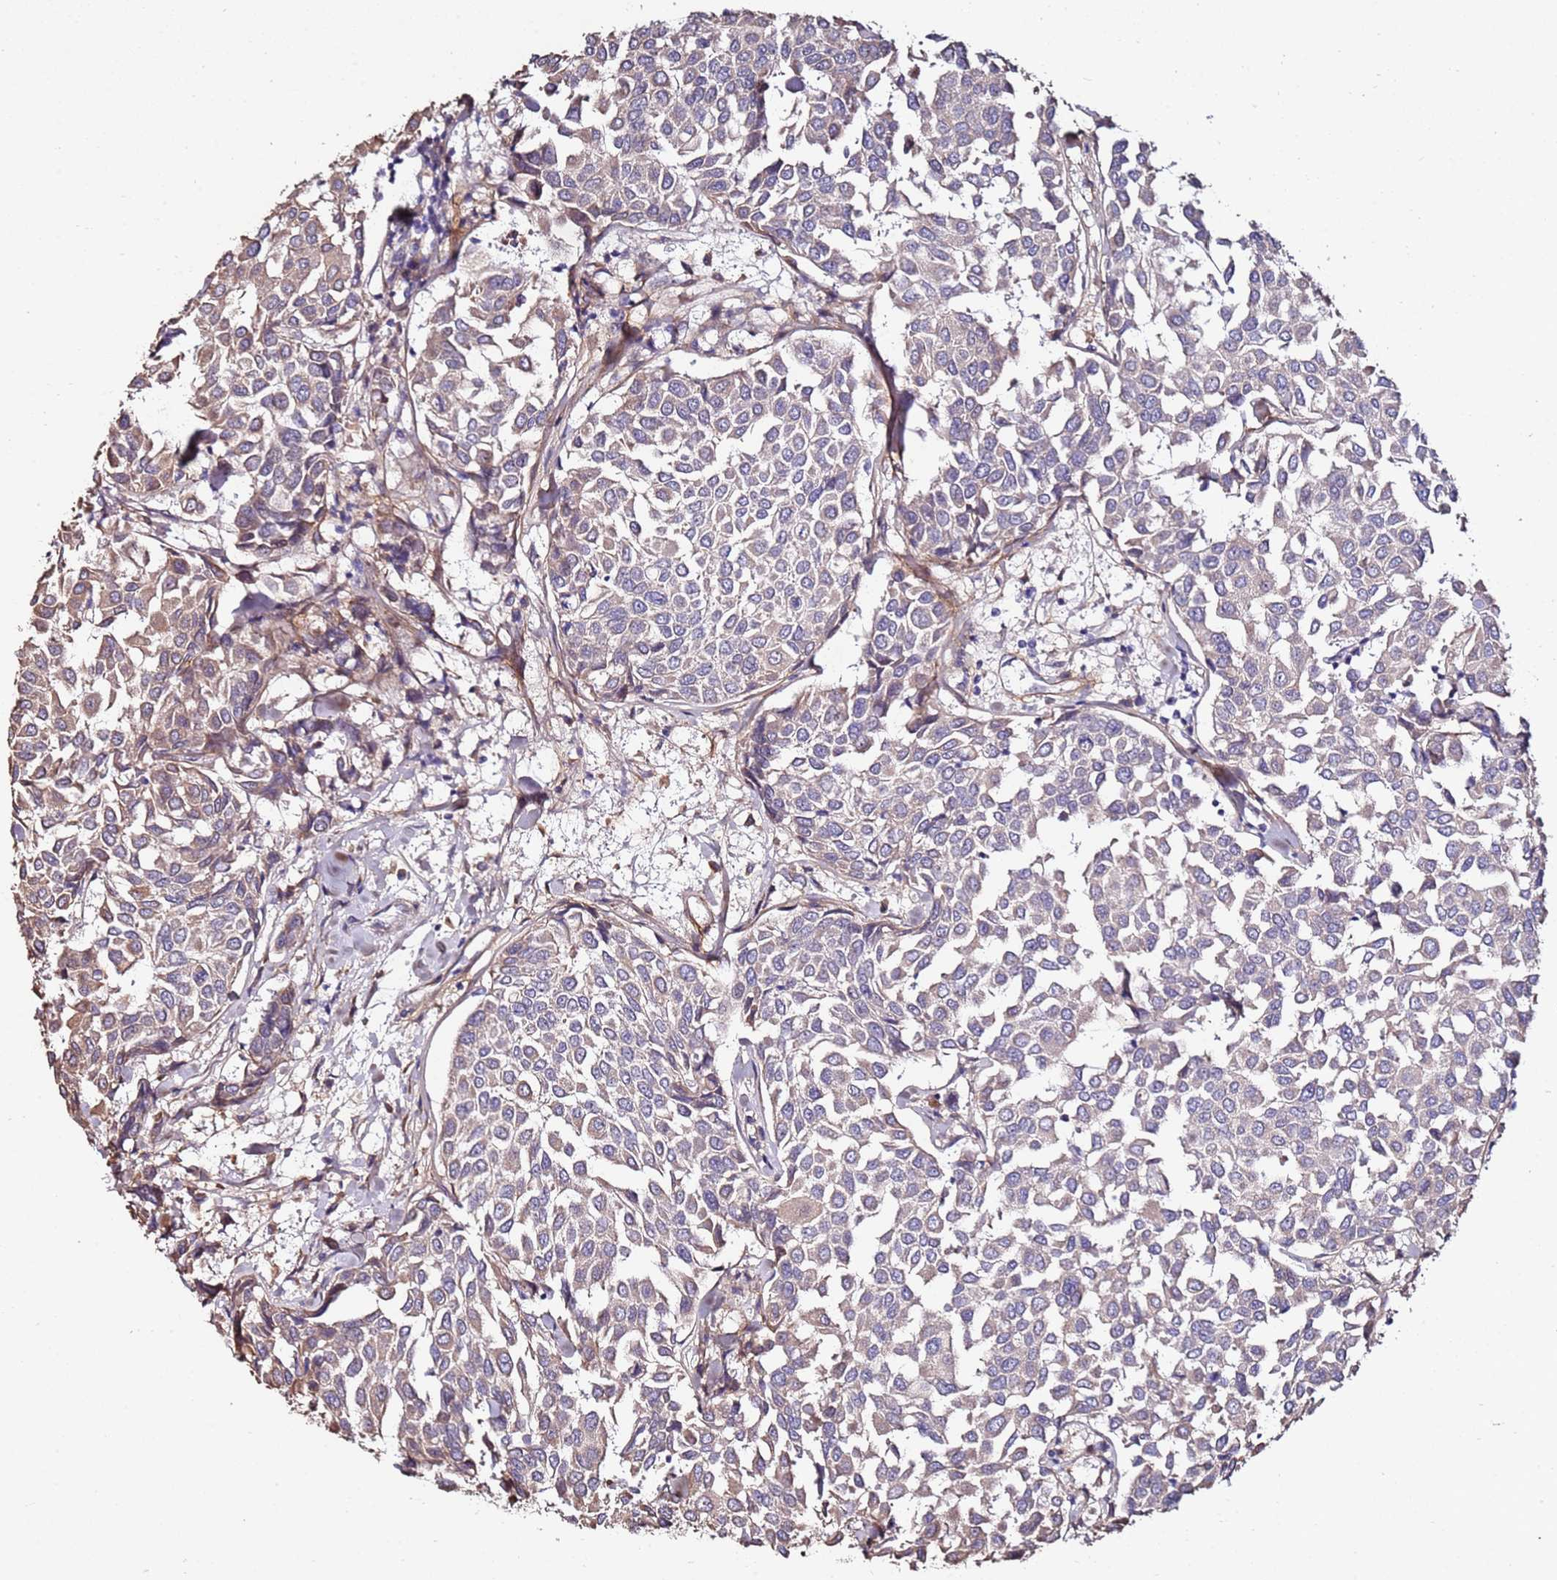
{"staining": {"intensity": "weak", "quantity": "25%-75%", "location": "cytoplasmic/membranous"}, "tissue": "breast cancer", "cell_type": "Tumor cells", "image_type": "cancer", "snomed": [{"axis": "morphology", "description": "Duct carcinoma"}, {"axis": "topography", "description": "Breast"}], "caption": "Immunohistochemistry of breast cancer (intraductal carcinoma) exhibits low levels of weak cytoplasmic/membranous expression in approximately 25%-75% of tumor cells. Ihc stains the protein of interest in brown and the nuclei are stained blue.", "gene": "C3orf80", "patient": {"sex": "female", "age": 55}}